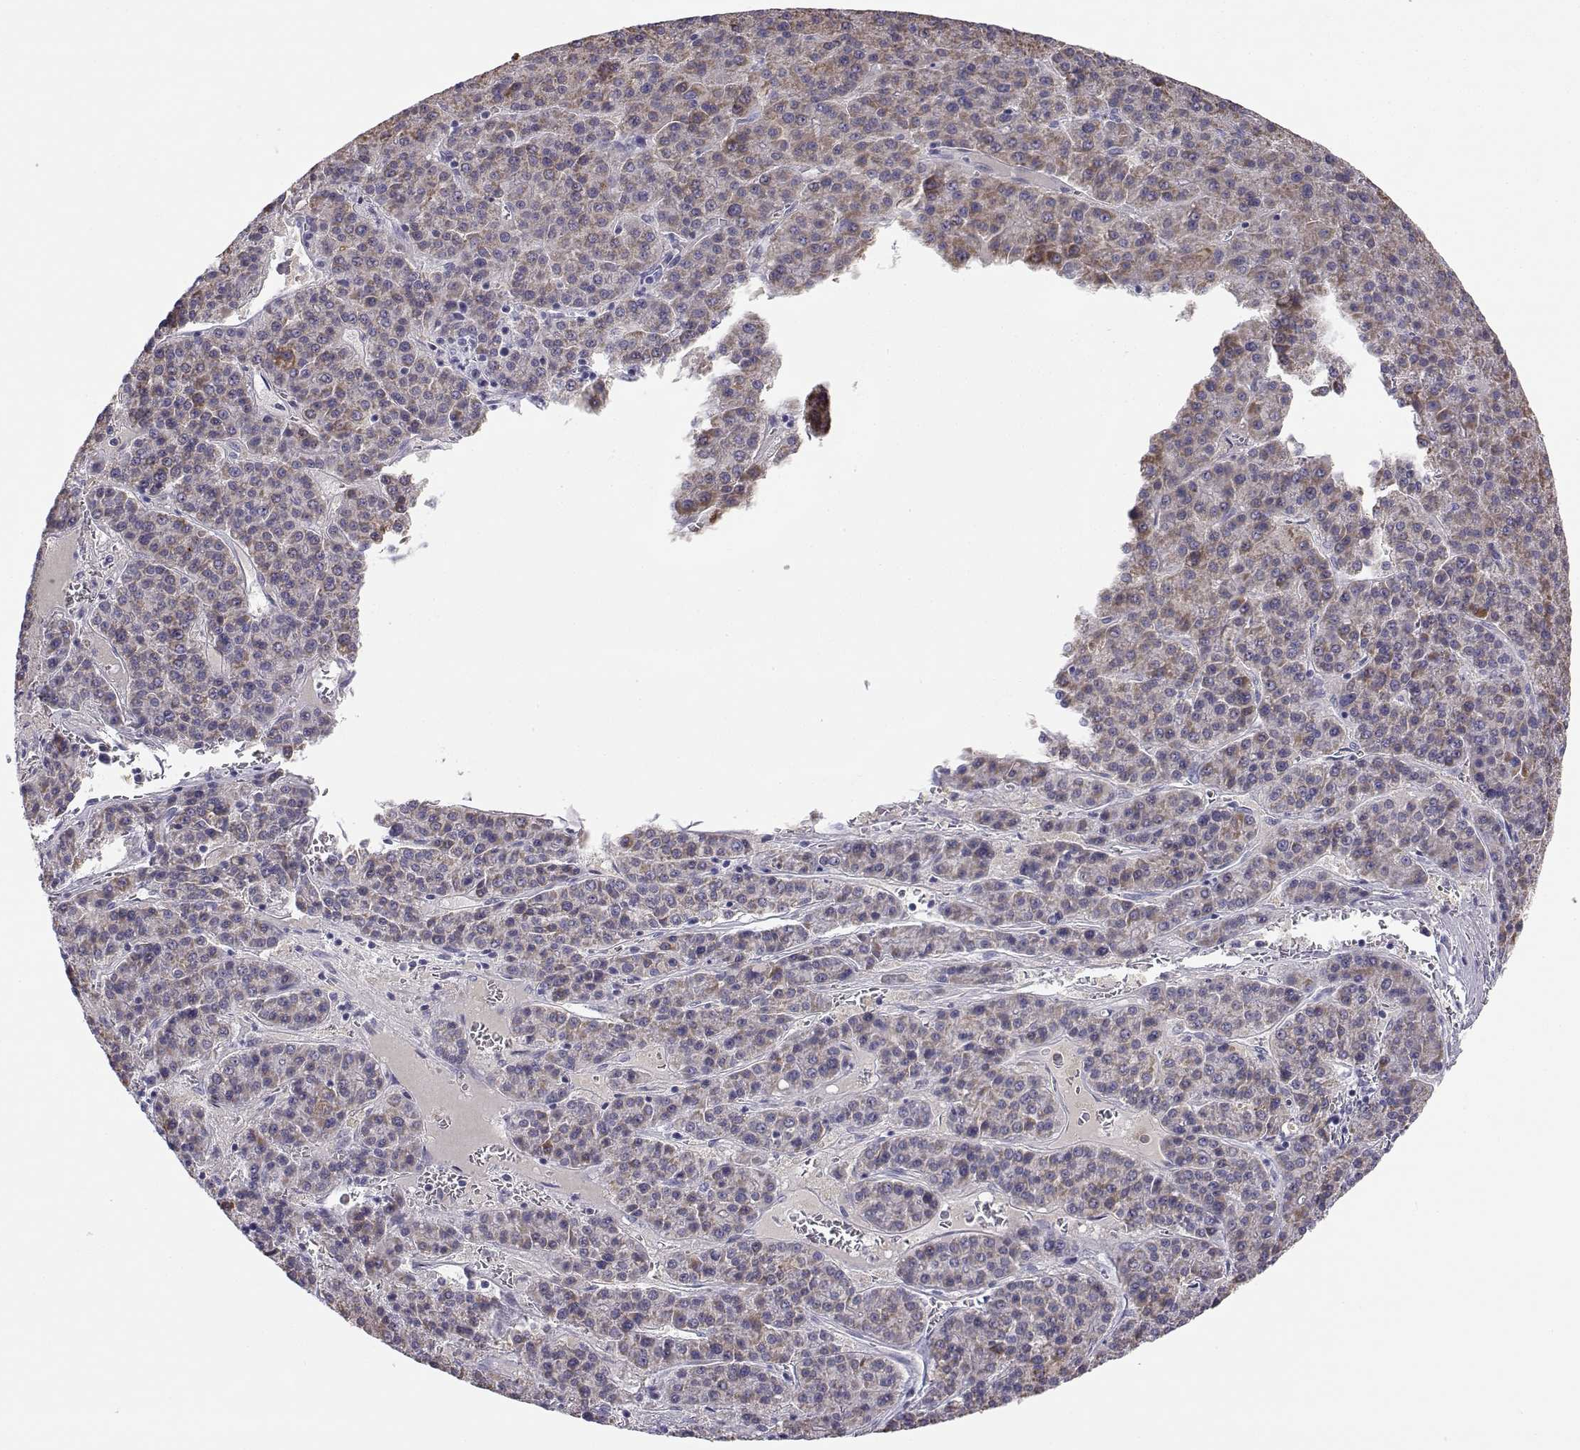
{"staining": {"intensity": "weak", "quantity": "25%-75%", "location": "cytoplasmic/membranous"}, "tissue": "liver cancer", "cell_type": "Tumor cells", "image_type": "cancer", "snomed": [{"axis": "morphology", "description": "Carcinoma, Hepatocellular, NOS"}, {"axis": "topography", "description": "Liver"}], "caption": "Immunohistochemistry (IHC) (DAB) staining of hepatocellular carcinoma (liver) exhibits weak cytoplasmic/membranous protein staining in approximately 25%-75% of tumor cells. Using DAB (brown) and hematoxylin (blue) stains, captured at high magnification using brightfield microscopy.", "gene": "KCNMB4", "patient": {"sex": "female", "age": 58}}